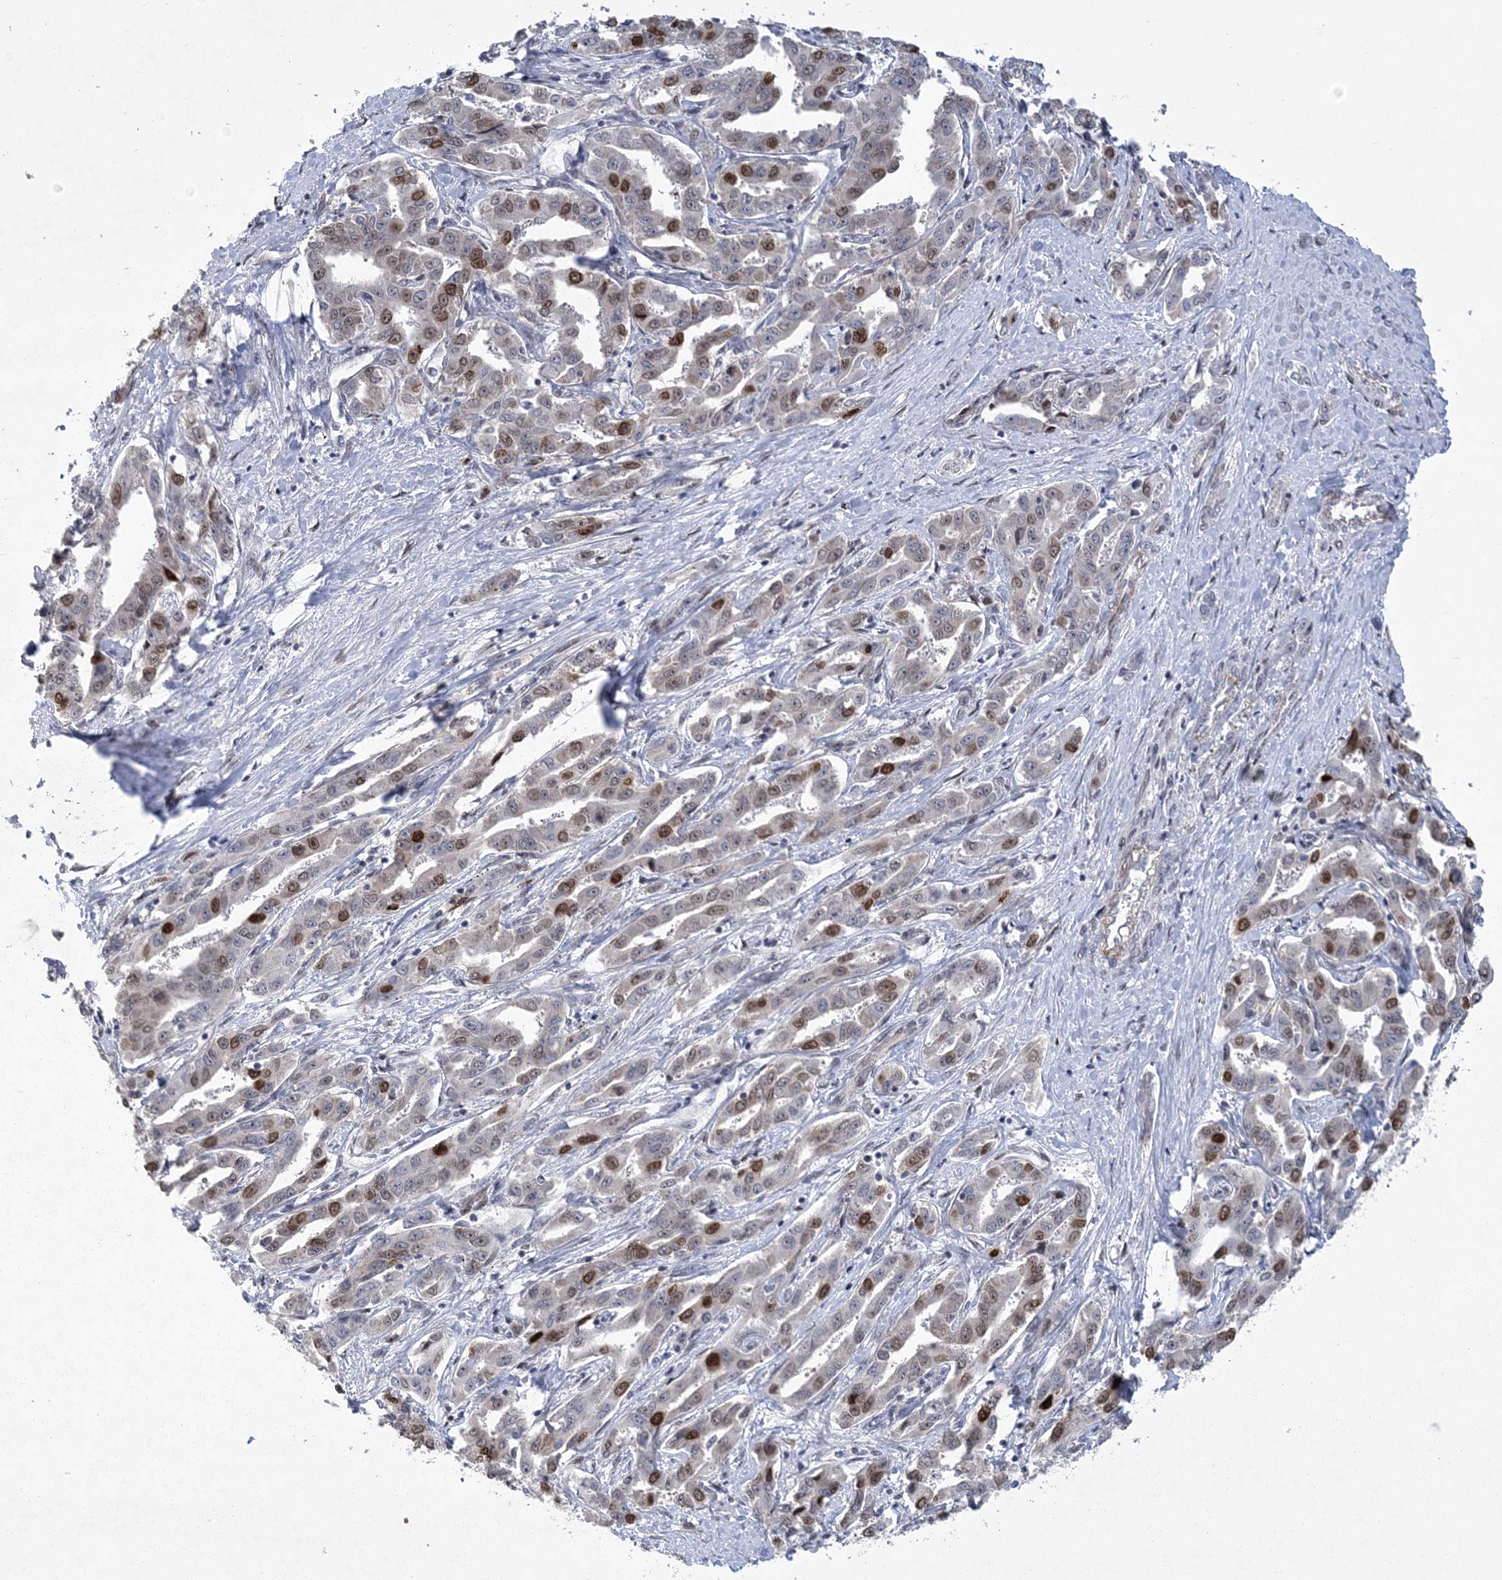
{"staining": {"intensity": "strong", "quantity": "<25%", "location": "nuclear"}, "tissue": "liver cancer", "cell_type": "Tumor cells", "image_type": "cancer", "snomed": [{"axis": "morphology", "description": "Cholangiocarcinoma"}, {"axis": "topography", "description": "Liver"}], "caption": "Immunohistochemistry (IHC) (DAB (3,3'-diaminobenzidine)) staining of liver cholangiocarcinoma reveals strong nuclear protein expression in about <25% of tumor cells. (IHC, brightfield microscopy, high magnification).", "gene": "HOMEZ", "patient": {"sex": "male", "age": 59}}